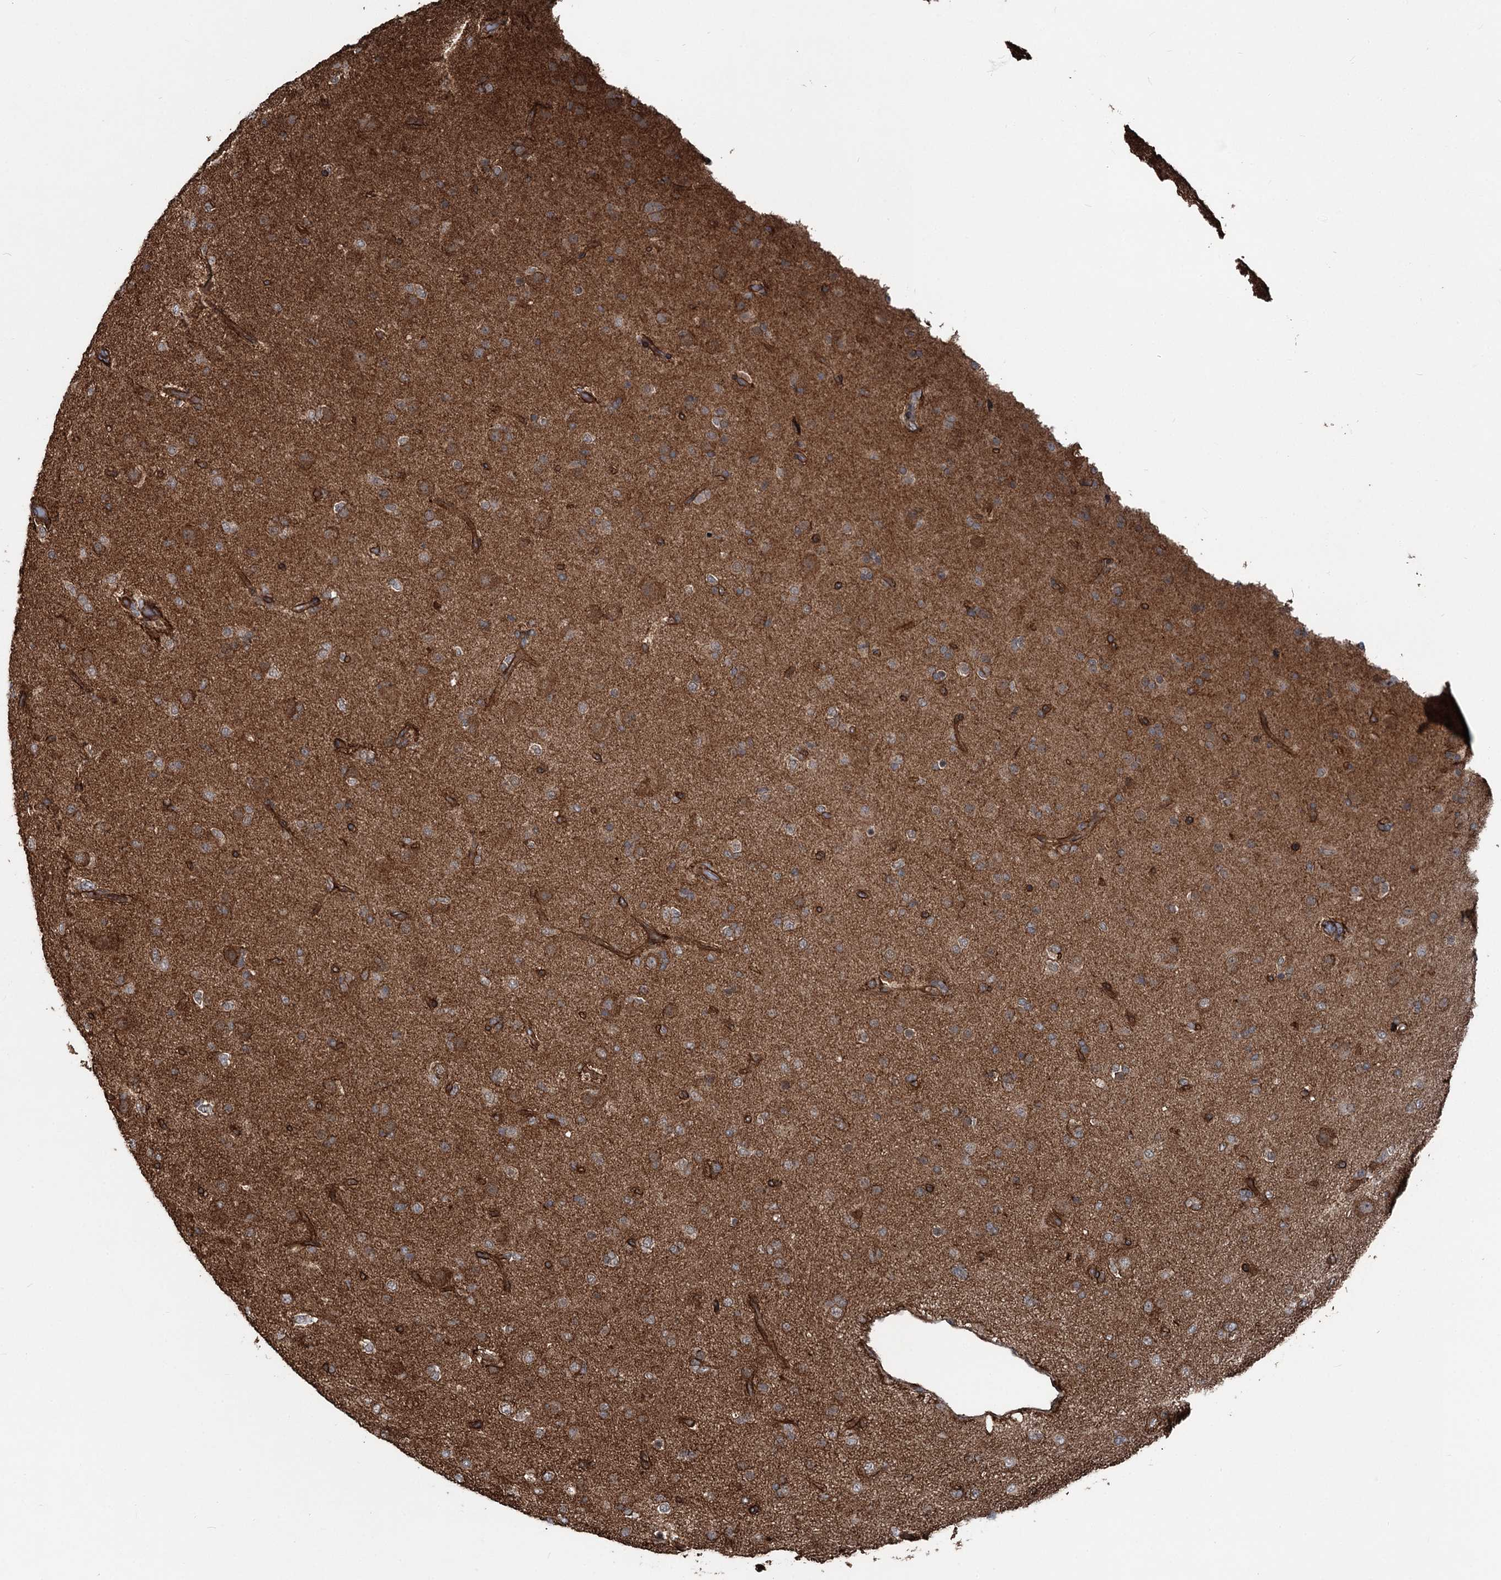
{"staining": {"intensity": "moderate", "quantity": ">75%", "location": "cytoplasmic/membranous"}, "tissue": "glioma", "cell_type": "Tumor cells", "image_type": "cancer", "snomed": [{"axis": "morphology", "description": "Glioma, malignant, Low grade"}, {"axis": "topography", "description": "Brain"}], "caption": "The micrograph demonstrates a brown stain indicating the presence of a protein in the cytoplasmic/membranous of tumor cells in glioma.", "gene": "ITFG2", "patient": {"sex": "male", "age": 65}}